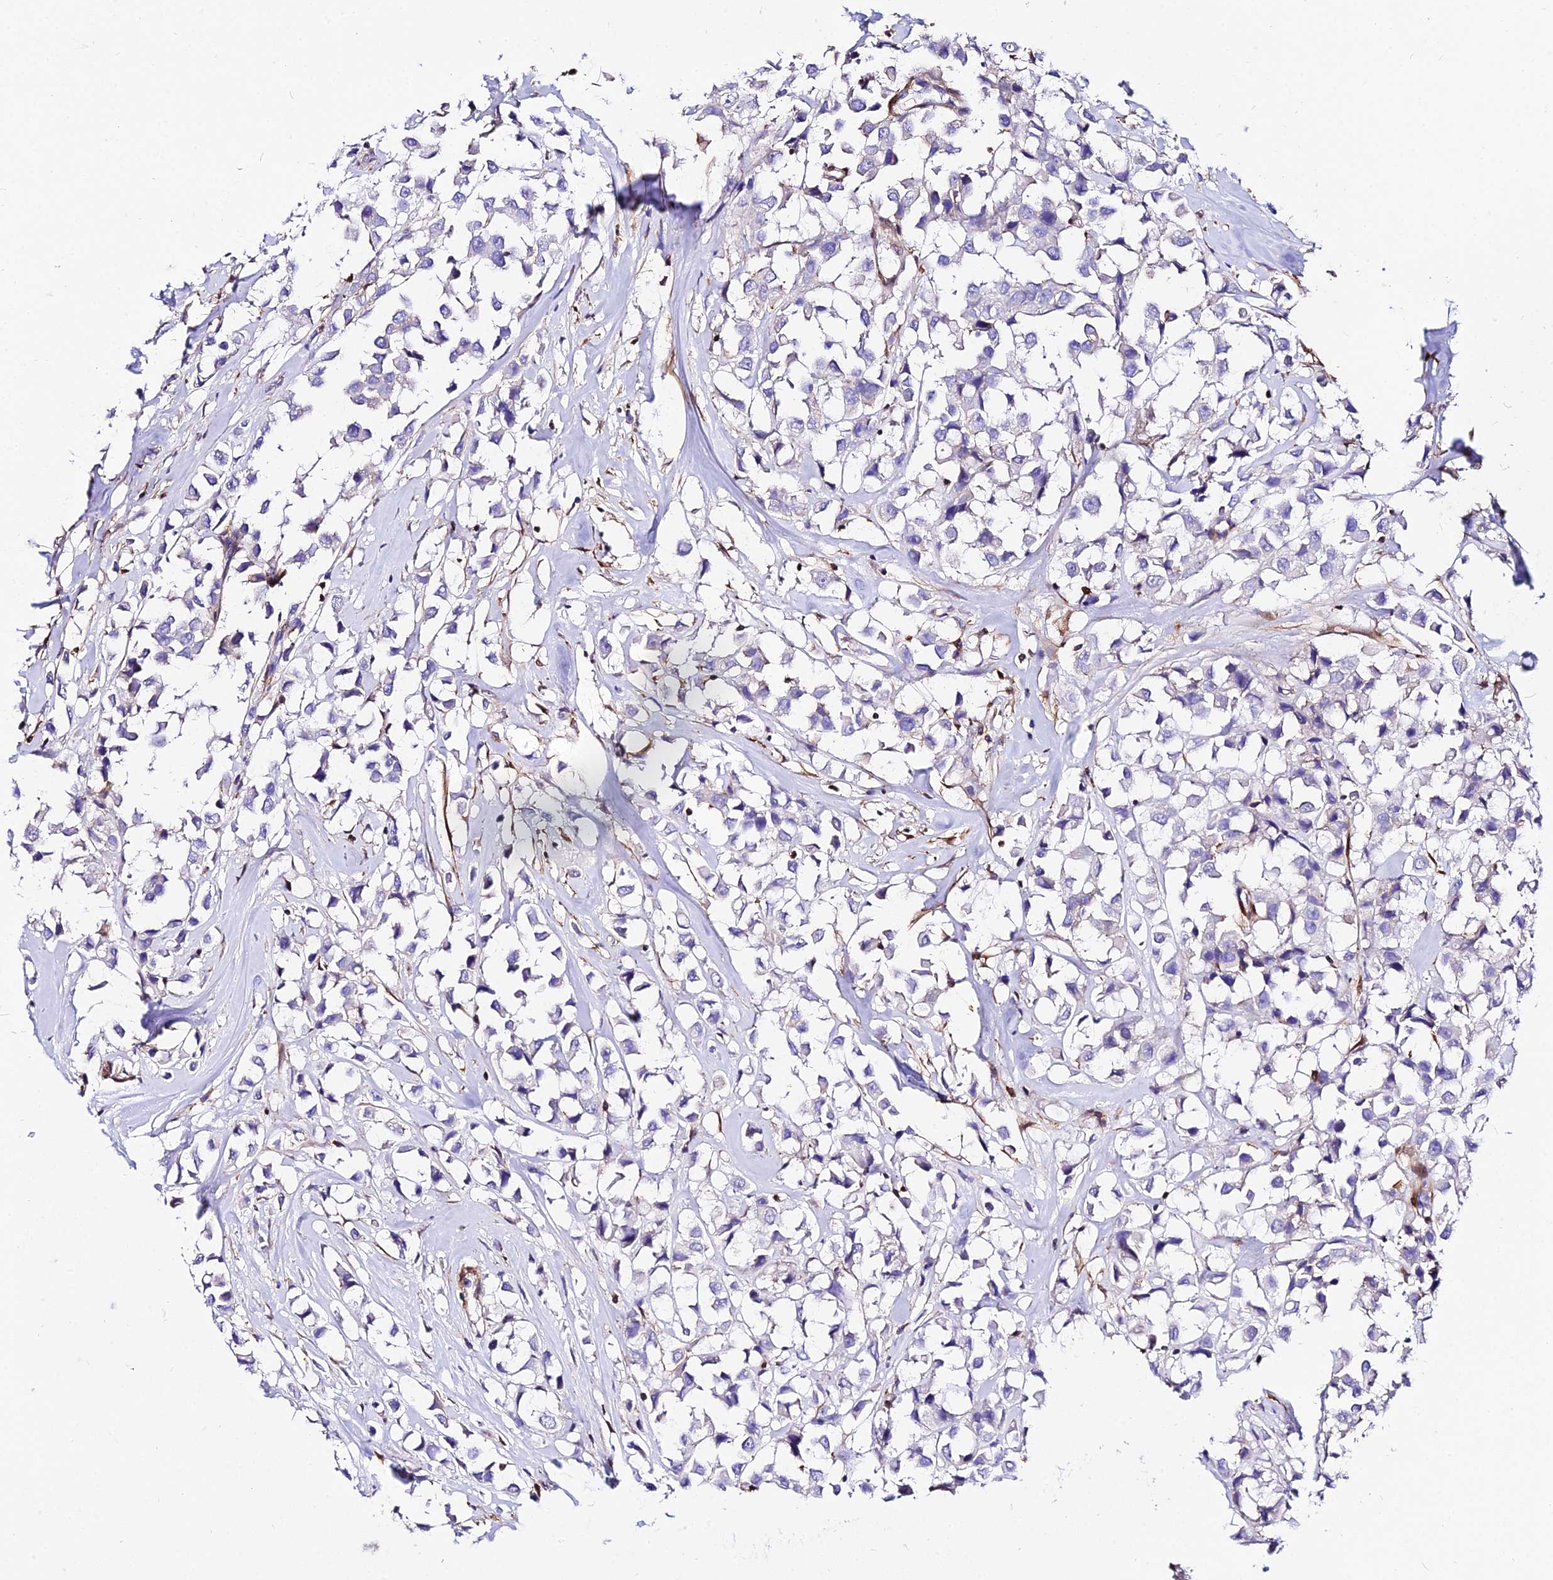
{"staining": {"intensity": "negative", "quantity": "none", "location": "none"}, "tissue": "breast cancer", "cell_type": "Tumor cells", "image_type": "cancer", "snomed": [{"axis": "morphology", "description": "Duct carcinoma"}, {"axis": "topography", "description": "Breast"}], "caption": "Immunohistochemistry of human intraductal carcinoma (breast) demonstrates no positivity in tumor cells.", "gene": "CSRP1", "patient": {"sex": "female", "age": 61}}